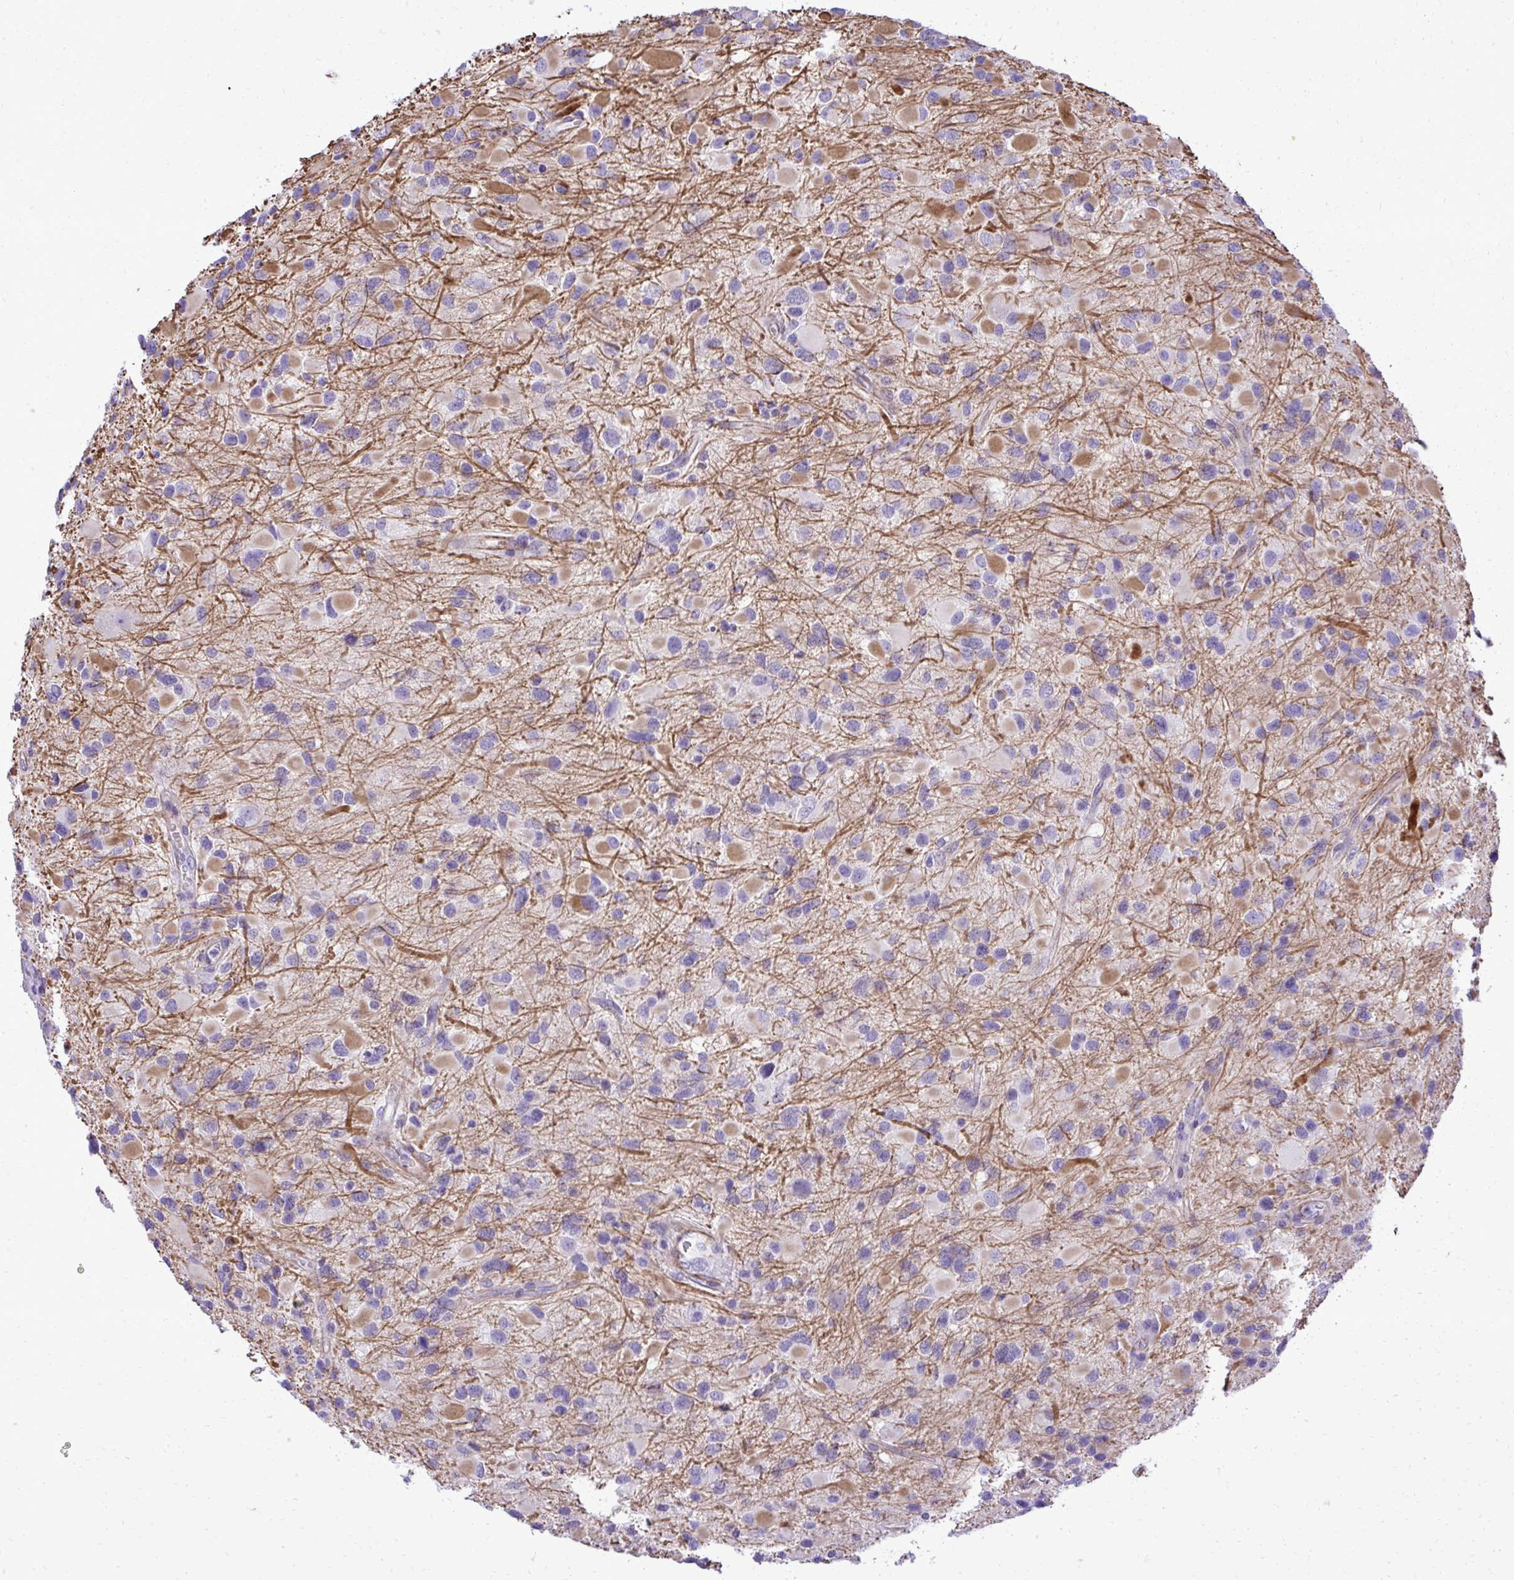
{"staining": {"intensity": "moderate", "quantity": "<25%", "location": "cytoplasmic/membranous"}, "tissue": "glioma", "cell_type": "Tumor cells", "image_type": "cancer", "snomed": [{"axis": "morphology", "description": "Glioma, malignant, Low grade"}, {"axis": "topography", "description": "Brain"}], "caption": "A brown stain labels moderate cytoplasmic/membranous staining of a protein in human malignant low-grade glioma tumor cells.", "gene": "PITPNM3", "patient": {"sex": "female", "age": 32}}